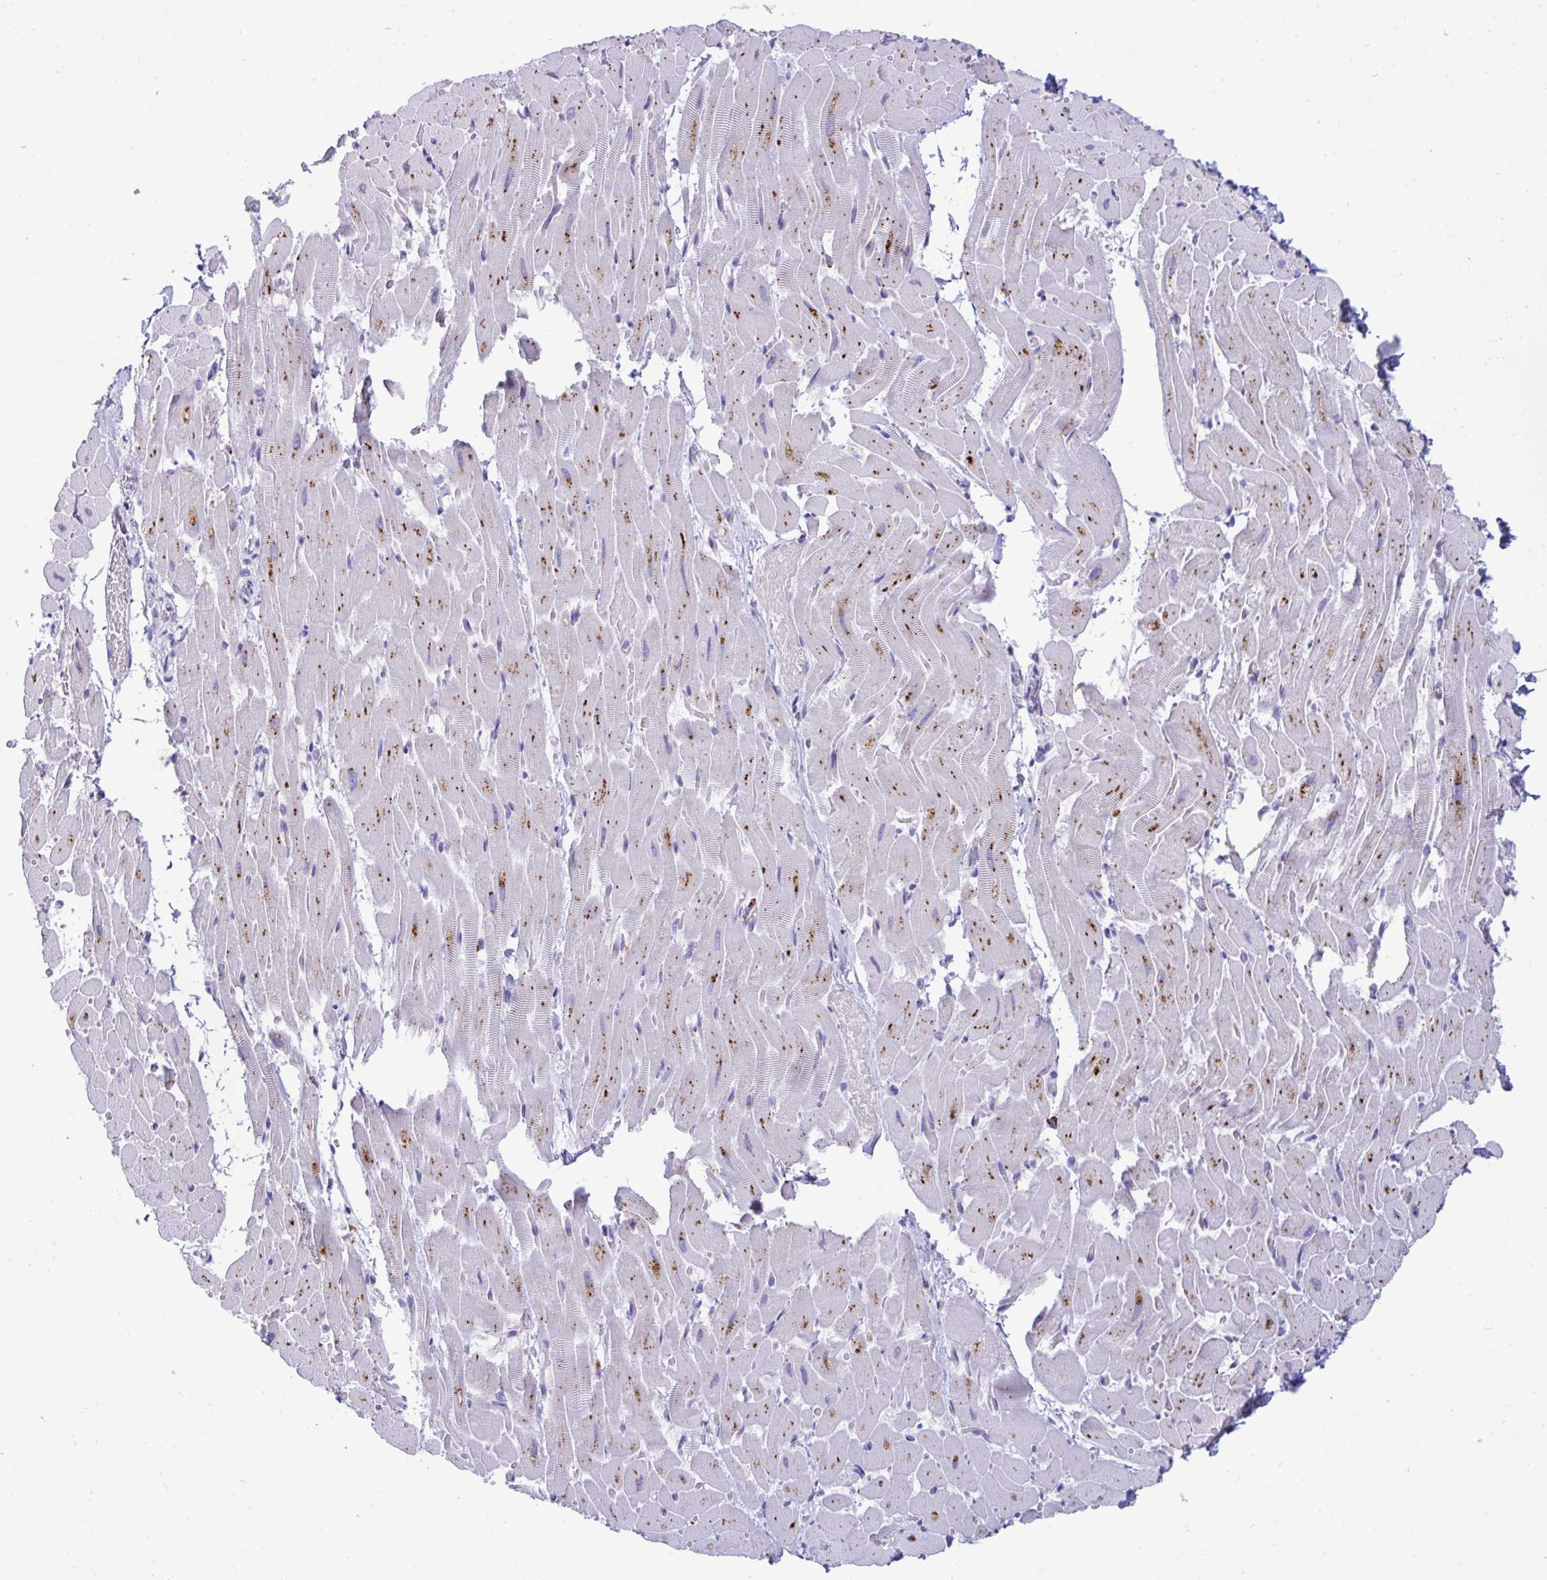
{"staining": {"intensity": "strong", "quantity": "<25%", "location": "cytoplasmic/membranous"}, "tissue": "heart muscle", "cell_type": "Cardiomyocytes", "image_type": "normal", "snomed": [{"axis": "morphology", "description": "Normal tissue, NOS"}, {"axis": "topography", "description": "Heart"}], "caption": "DAB (3,3'-diaminobenzidine) immunohistochemical staining of benign human heart muscle displays strong cytoplasmic/membranous protein expression in approximately <25% of cardiomyocytes.", "gene": "CPVL", "patient": {"sex": "male", "age": 37}}